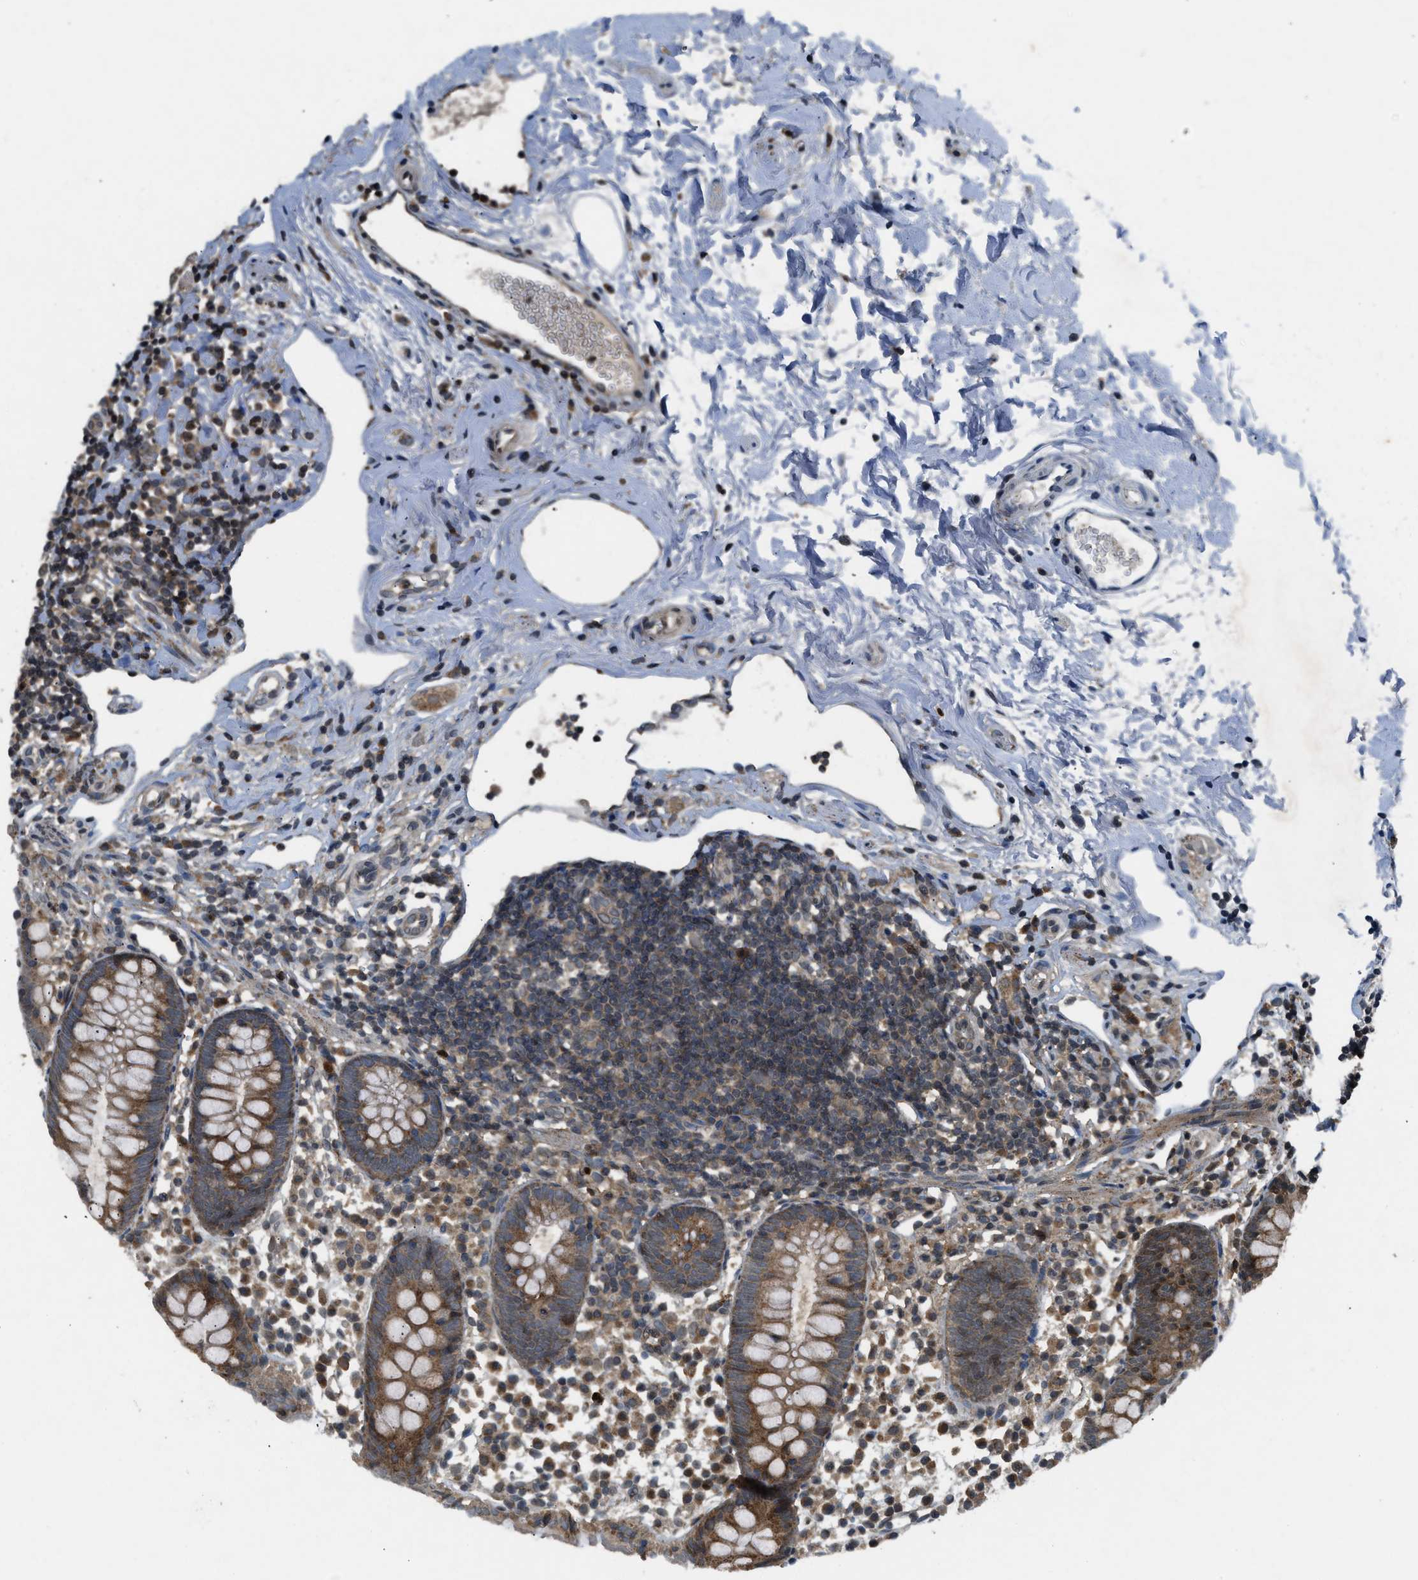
{"staining": {"intensity": "moderate", "quantity": ">75%", "location": "cytoplasmic/membranous"}, "tissue": "appendix", "cell_type": "Glandular cells", "image_type": "normal", "snomed": [{"axis": "morphology", "description": "Normal tissue, NOS"}, {"axis": "topography", "description": "Appendix"}], "caption": "Immunohistochemical staining of normal human appendix reveals moderate cytoplasmic/membranous protein staining in approximately >75% of glandular cells.", "gene": "RPS6KB1", "patient": {"sex": "female", "age": 20}}